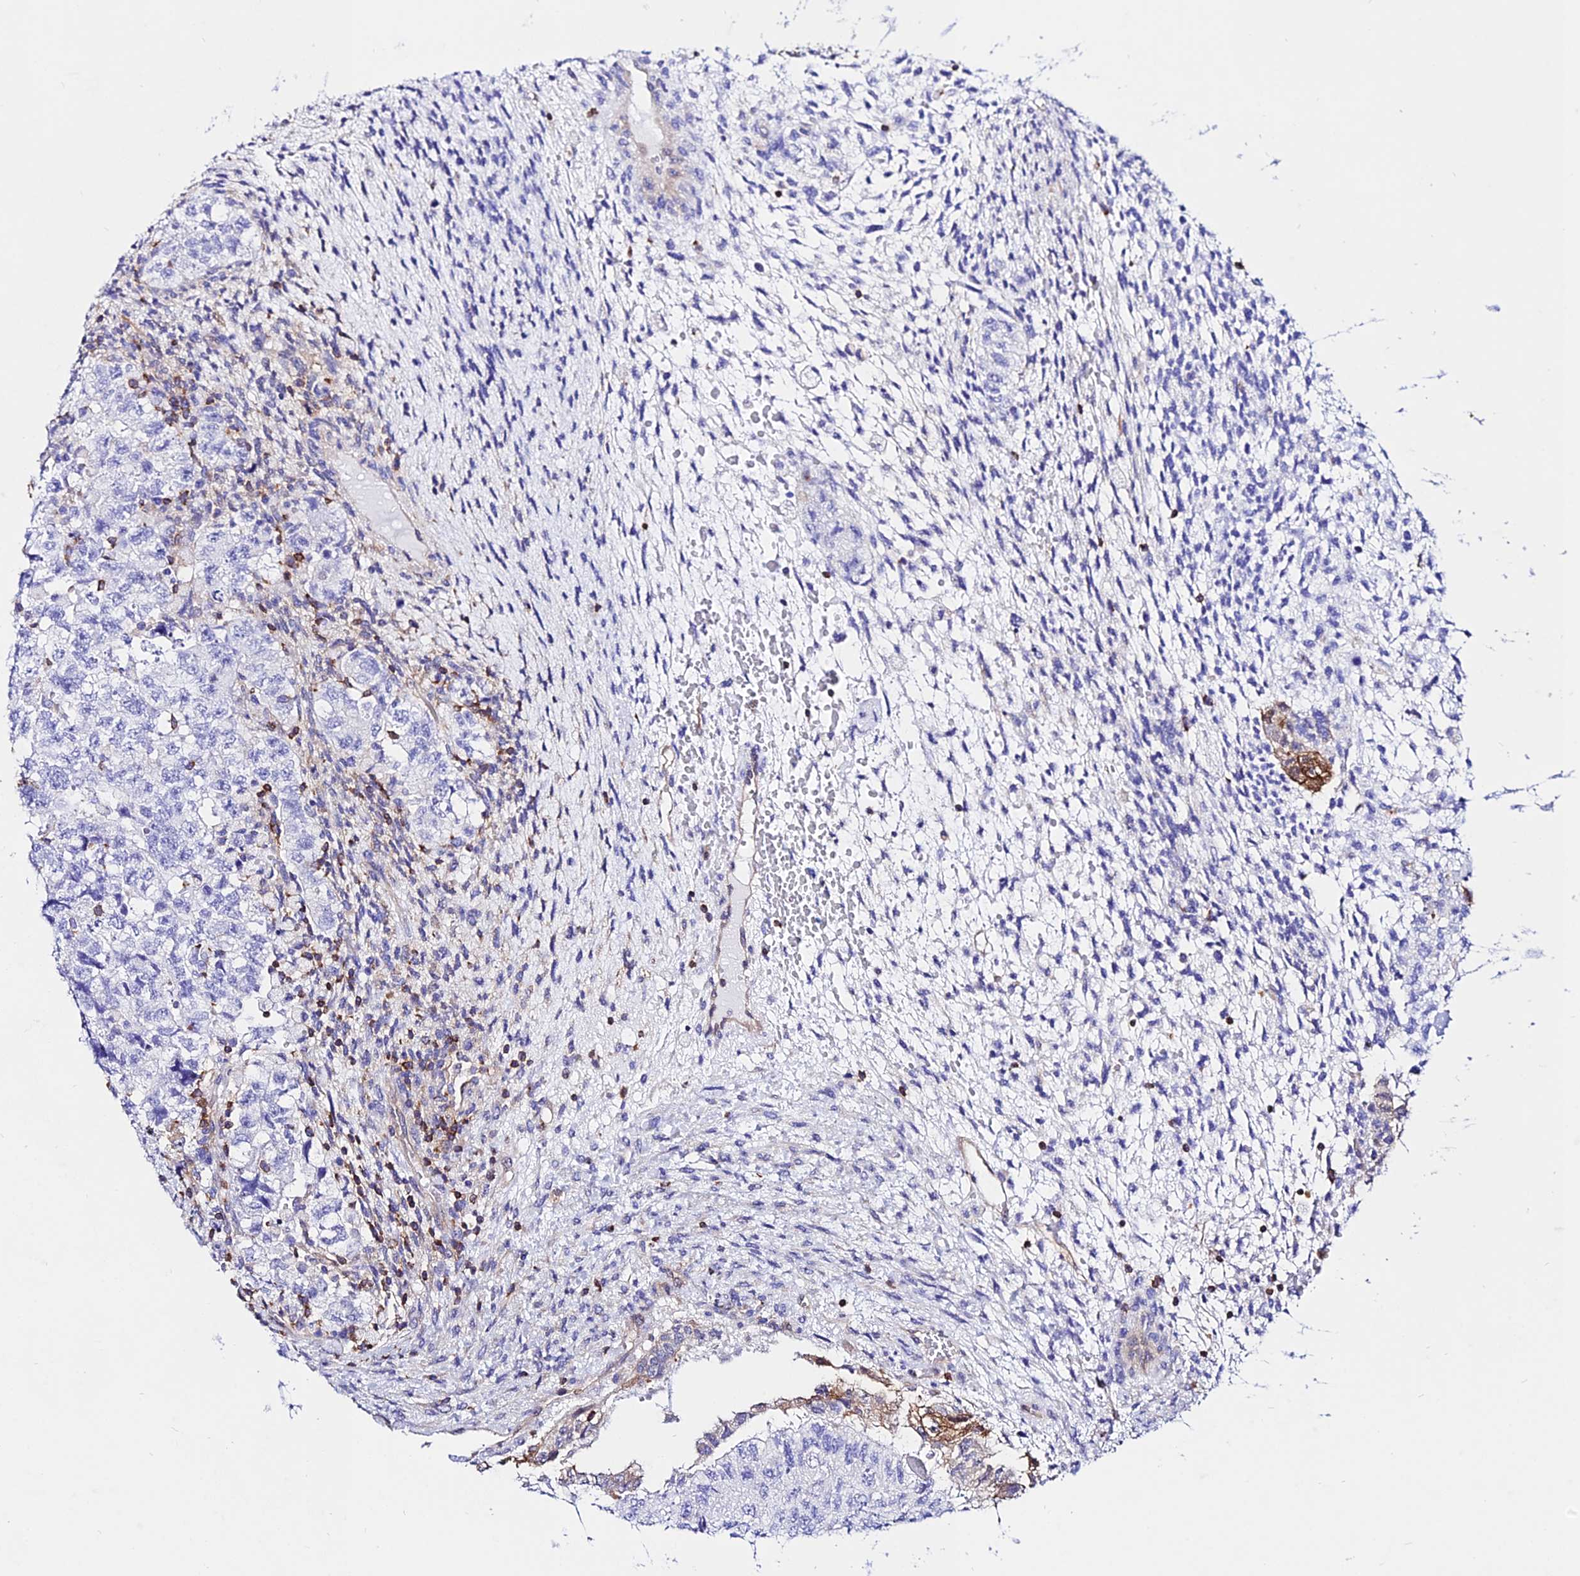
{"staining": {"intensity": "negative", "quantity": "none", "location": "none"}, "tissue": "testis cancer", "cell_type": "Tumor cells", "image_type": "cancer", "snomed": [{"axis": "morphology", "description": "Normal tissue, NOS"}, {"axis": "morphology", "description": "Carcinoma, Embryonal, NOS"}, {"axis": "topography", "description": "Testis"}], "caption": "Immunohistochemistry photomicrograph of human testis embryonal carcinoma stained for a protein (brown), which exhibits no positivity in tumor cells.", "gene": "S100A16", "patient": {"sex": "male", "age": 36}}